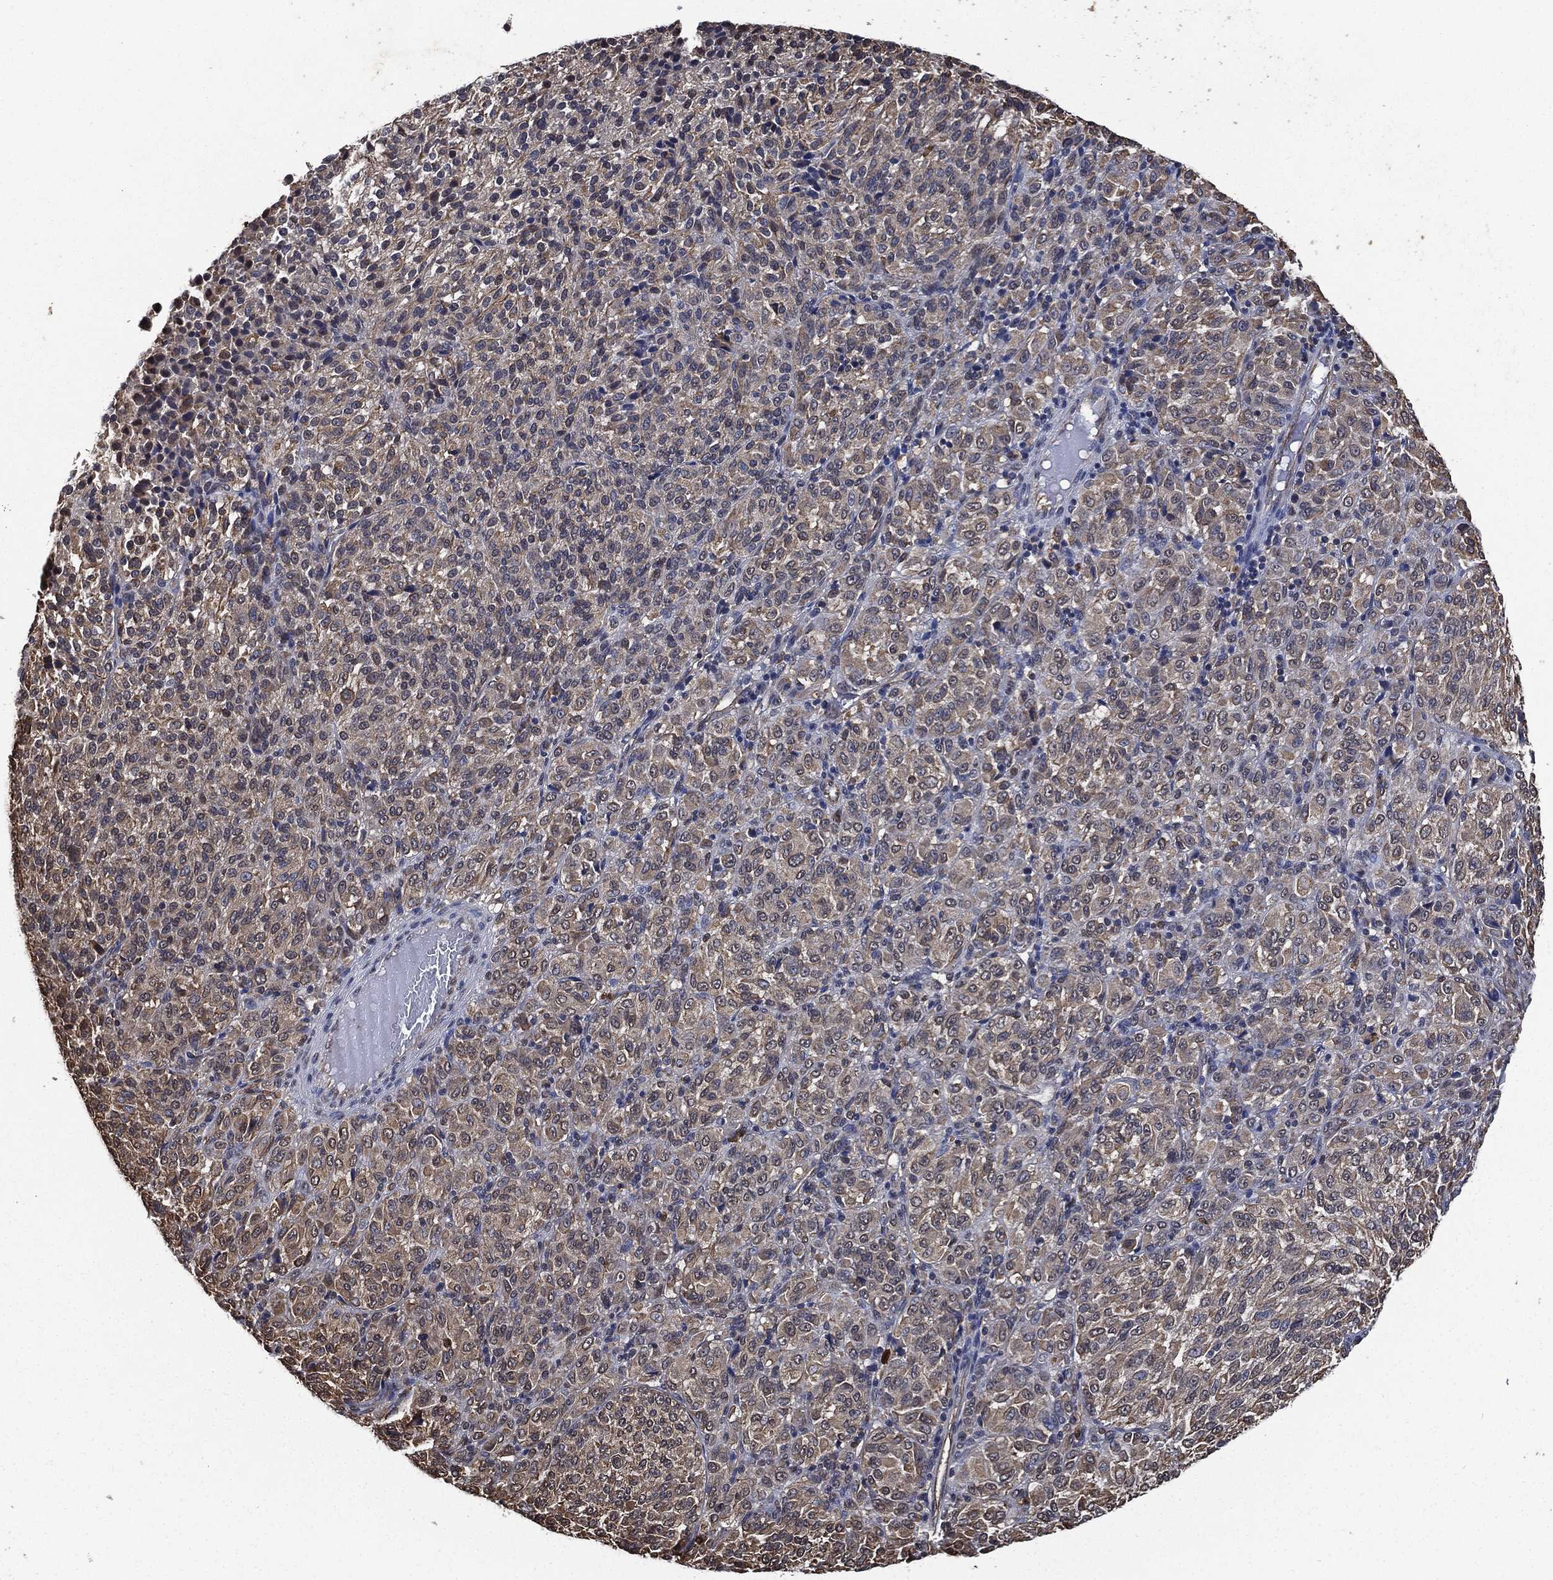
{"staining": {"intensity": "weak", "quantity": "25%-75%", "location": "cytoplasmic/membranous"}, "tissue": "melanoma", "cell_type": "Tumor cells", "image_type": "cancer", "snomed": [{"axis": "morphology", "description": "Malignant melanoma, Metastatic site"}, {"axis": "topography", "description": "Brain"}], "caption": "Protein staining of melanoma tissue shows weak cytoplasmic/membranous staining in about 25%-75% of tumor cells.", "gene": "S100A9", "patient": {"sex": "female", "age": 56}}